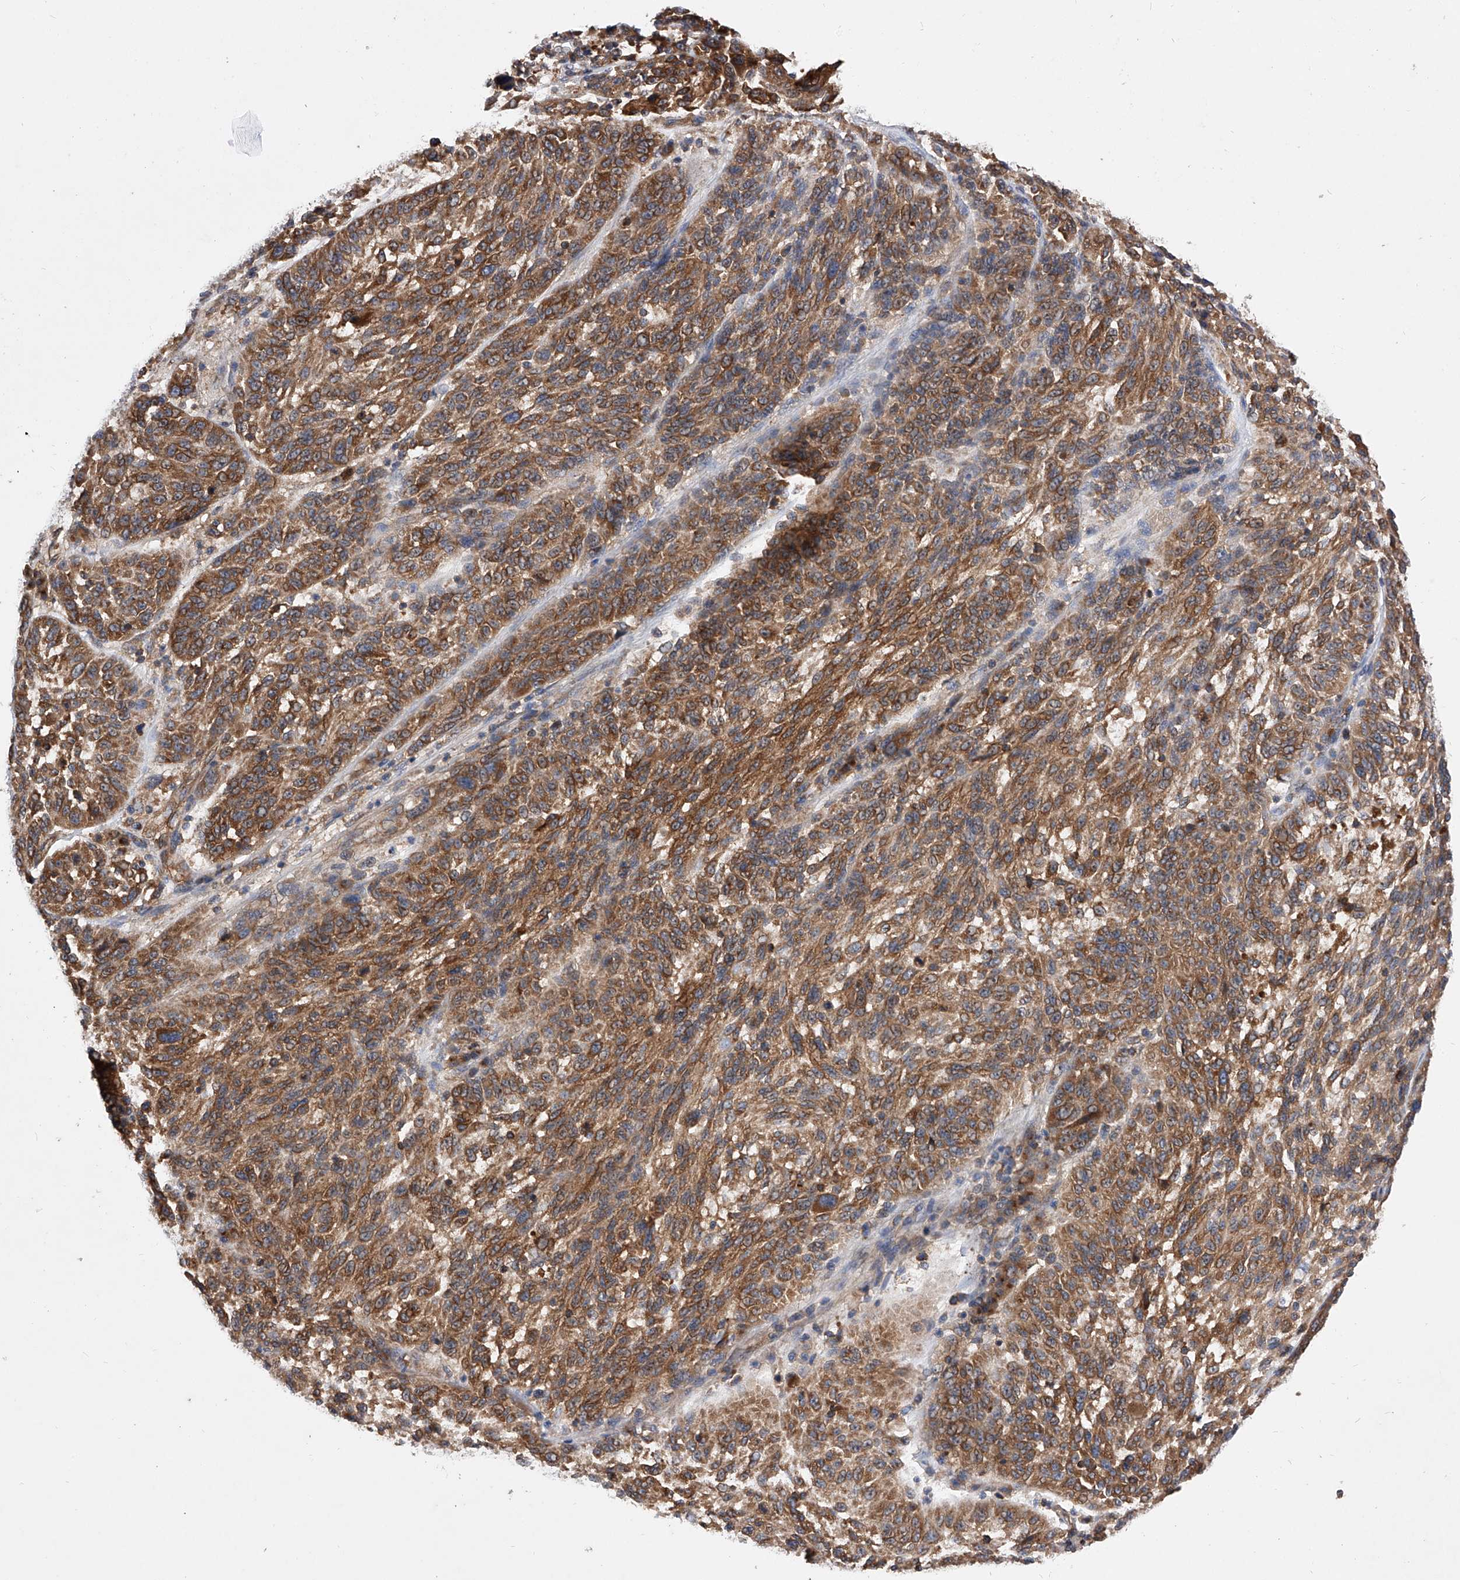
{"staining": {"intensity": "moderate", "quantity": ">75%", "location": "cytoplasmic/membranous"}, "tissue": "melanoma", "cell_type": "Tumor cells", "image_type": "cancer", "snomed": [{"axis": "morphology", "description": "Malignant melanoma, NOS"}, {"axis": "topography", "description": "Skin"}], "caption": "Human malignant melanoma stained for a protein (brown) exhibits moderate cytoplasmic/membranous positive staining in about >75% of tumor cells.", "gene": "CFAP410", "patient": {"sex": "male", "age": 53}}